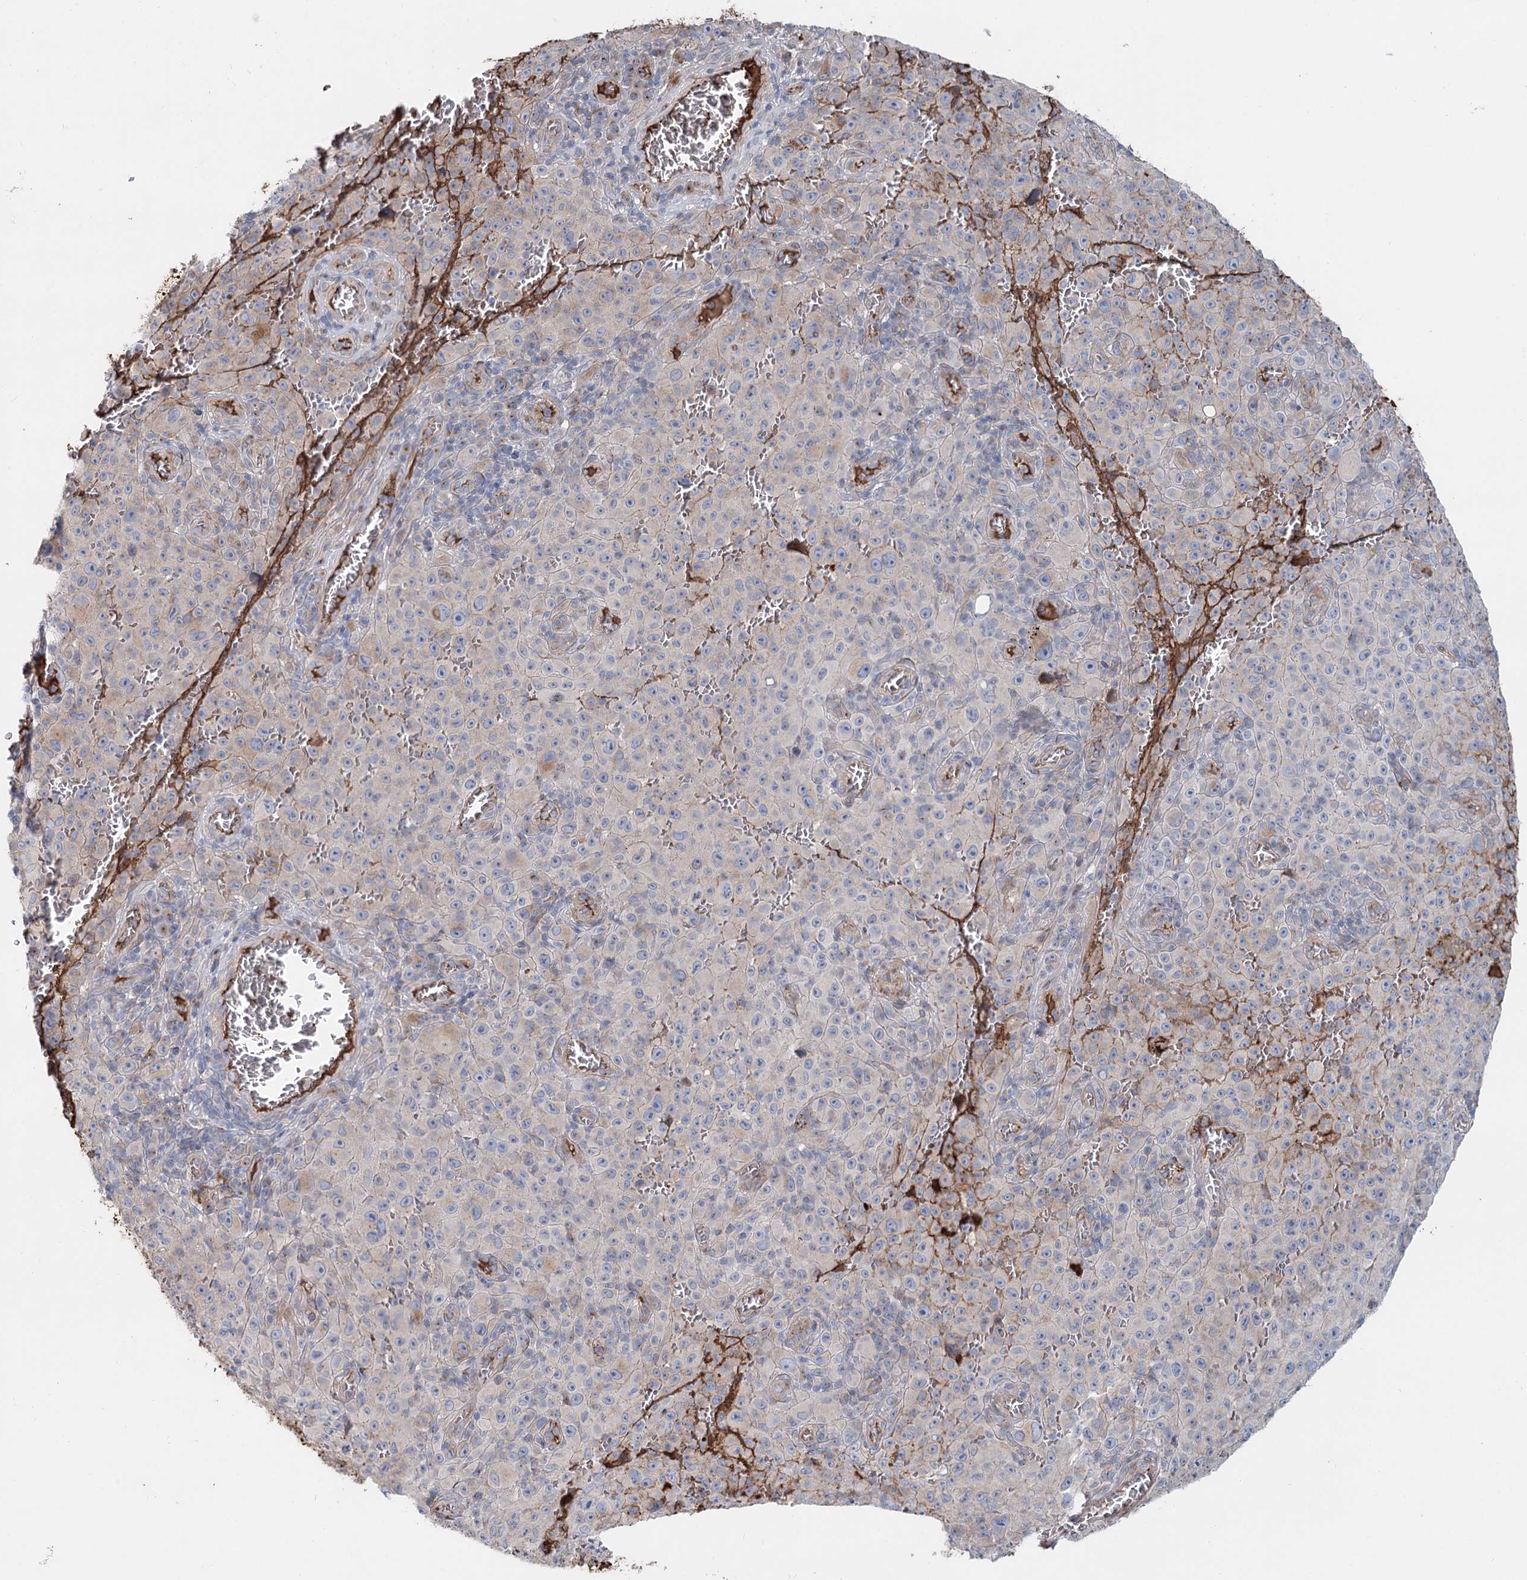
{"staining": {"intensity": "negative", "quantity": "none", "location": "none"}, "tissue": "melanoma", "cell_type": "Tumor cells", "image_type": "cancer", "snomed": [{"axis": "morphology", "description": "Malignant melanoma, NOS"}, {"axis": "topography", "description": "Skin"}], "caption": "There is no significant staining in tumor cells of melanoma.", "gene": "ALKBH8", "patient": {"sex": "female", "age": 82}}